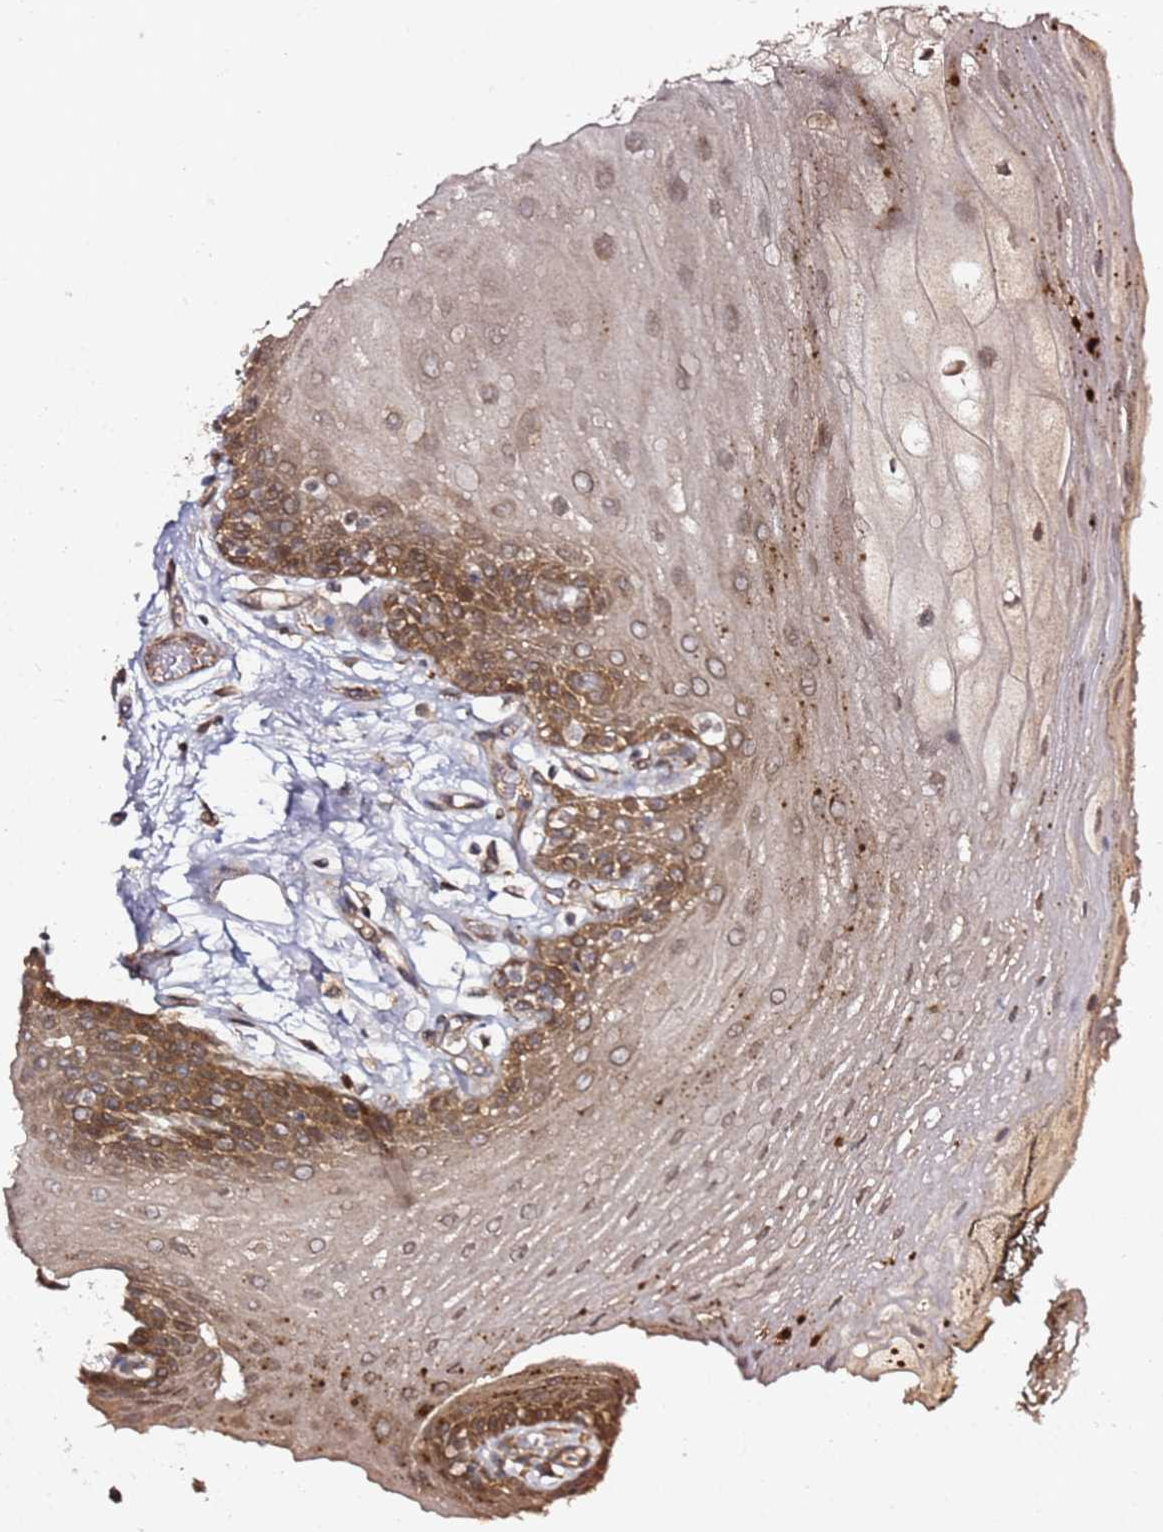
{"staining": {"intensity": "moderate", "quantity": "25%-75%", "location": "cytoplasmic/membranous"}, "tissue": "oral mucosa", "cell_type": "Squamous epithelial cells", "image_type": "normal", "snomed": [{"axis": "morphology", "description": "Normal tissue, NOS"}, {"axis": "morphology", "description": "Squamous cell carcinoma, NOS"}, {"axis": "topography", "description": "Oral tissue"}, {"axis": "topography", "description": "Head-Neck"}], "caption": "Immunohistochemical staining of benign human oral mucosa exhibits moderate cytoplasmic/membranous protein positivity in about 25%-75% of squamous epithelial cells. The protein of interest is shown in brown color, while the nuclei are stained blue.", "gene": "PRKAB2", "patient": {"sex": "female", "age": 81}}